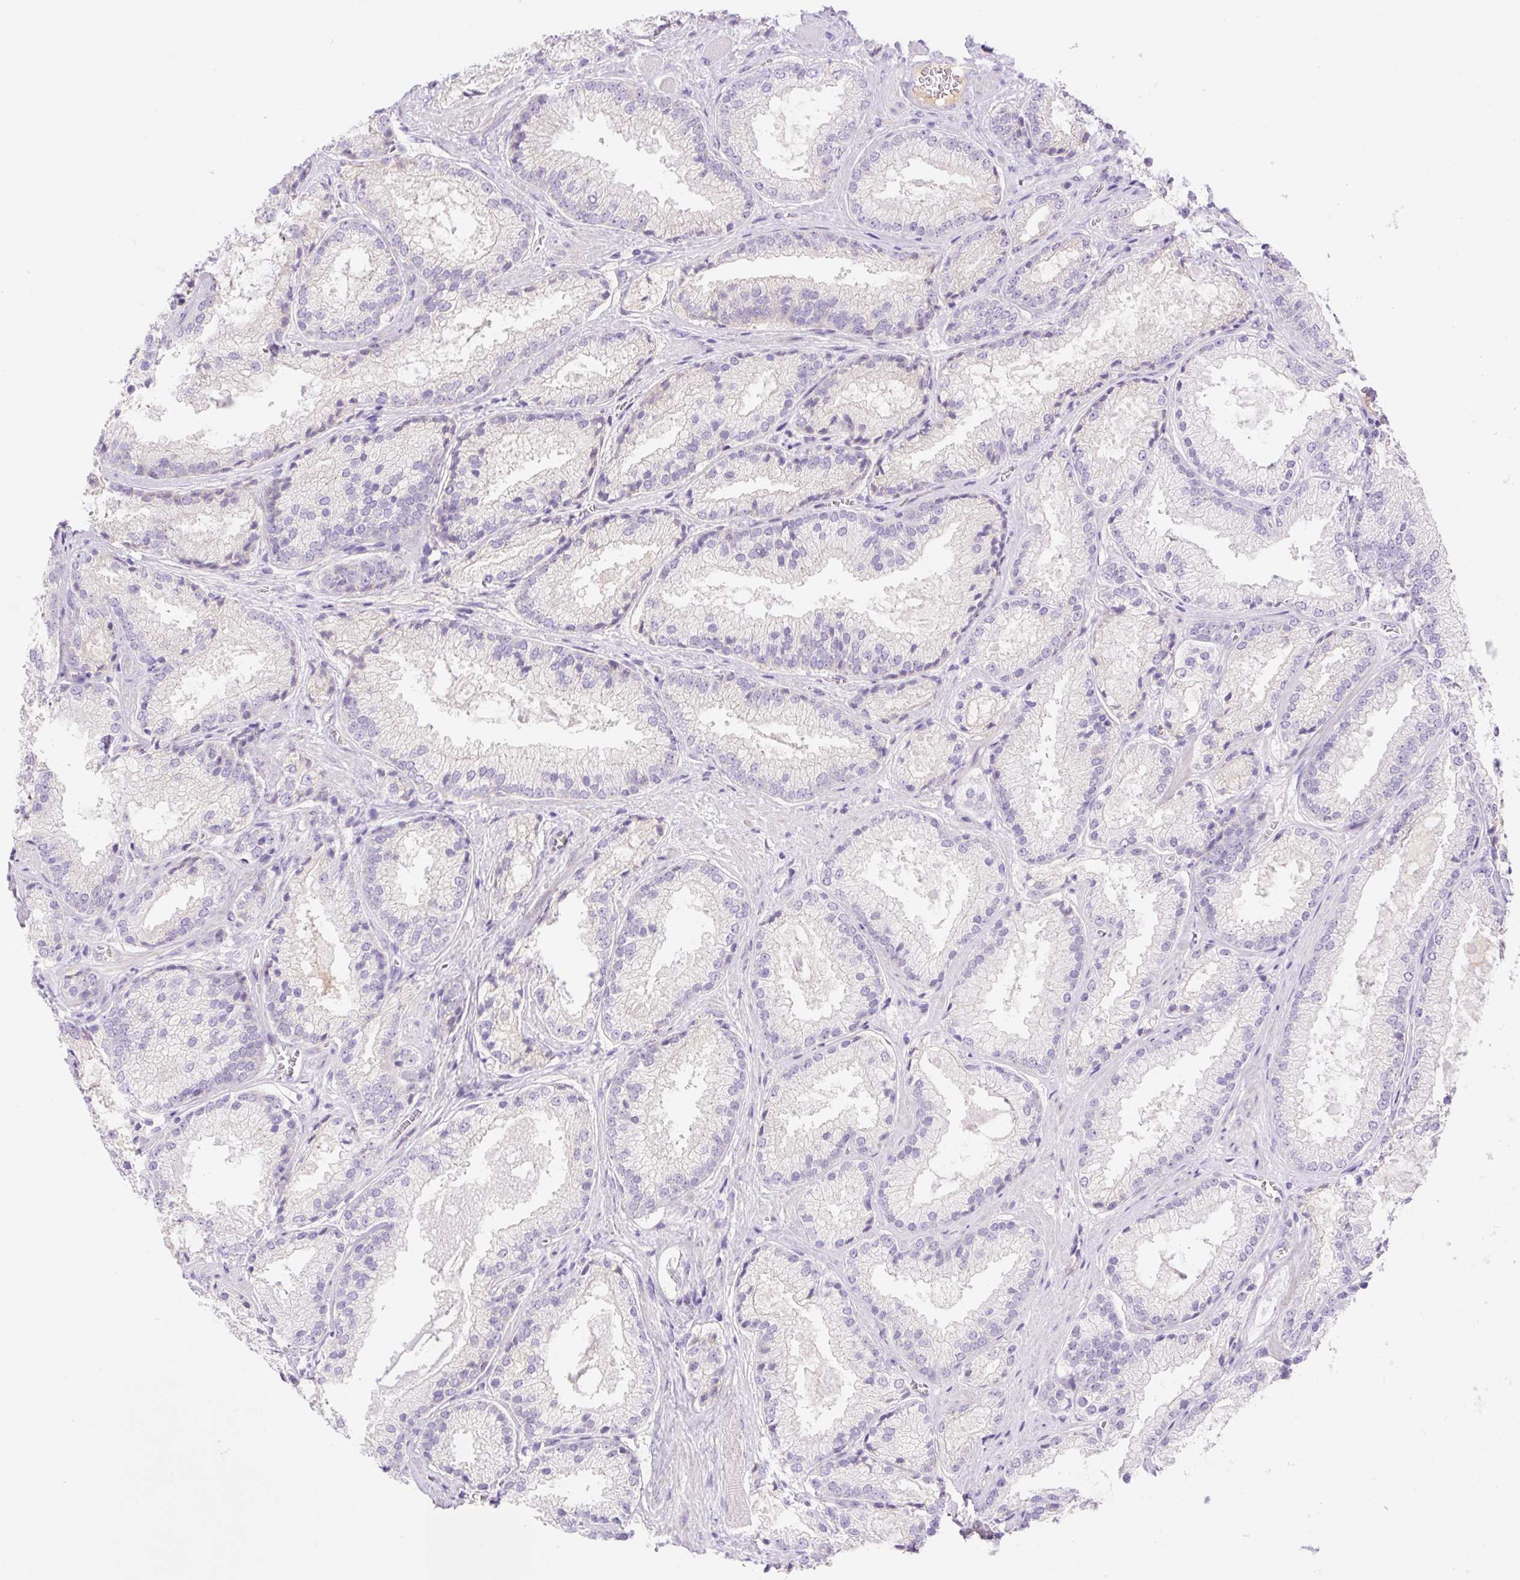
{"staining": {"intensity": "negative", "quantity": "none", "location": "none"}, "tissue": "prostate cancer", "cell_type": "Tumor cells", "image_type": "cancer", "snomed": [{"axis": "morphology", "description": "Adenocarcinoma, High grade"}, {"axis": "topography", "description": "Prostate"}], "caption": "Prostate cancer was stained to show a protein in brown. There is no significant staining in tumor cells.", "gene": "DENND5A", "patient": {"sex": "male", "age": 68}}